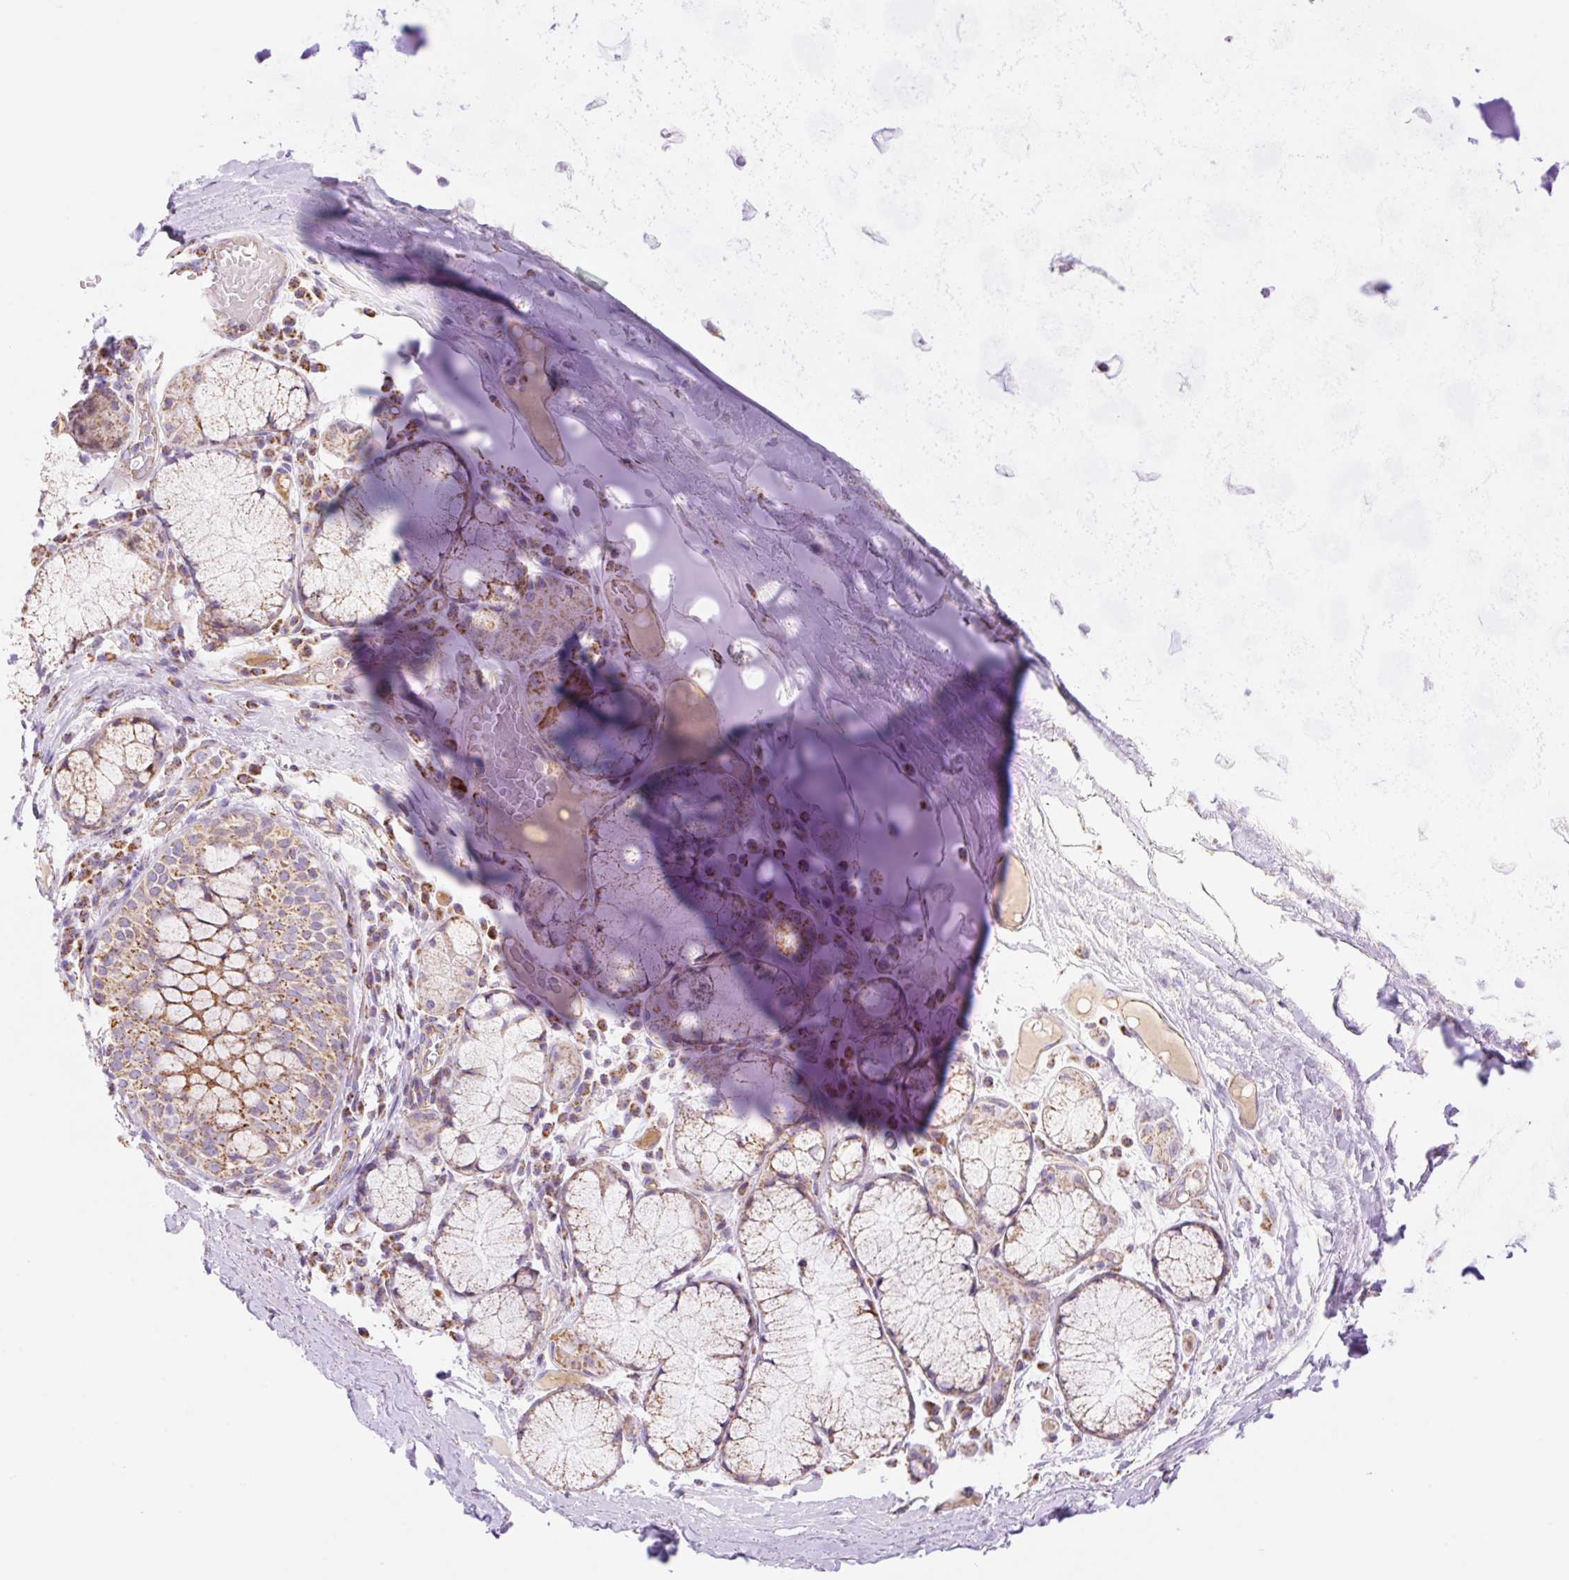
{"staining": {"intensity": "negative", "quantity": "none", "location": "none"}, "tissue": "soft tissue", "cell_type": "Chondrocytes", "image_type": "normal", "snomed": [{"axis": "morphology", "description": "Normal tissue, NOS"}, {"axis": "topography", "description": "Cartilage tissue"}, {"axis": "topography", "description": "Bronchus"}], "caption": "An IHC photomicrograph of benign soft tissue is shown. There is no staining in chondrocytes of soft tissue.", "gene": "ESAM", "patient": {"sex": "male", "age": 56}}